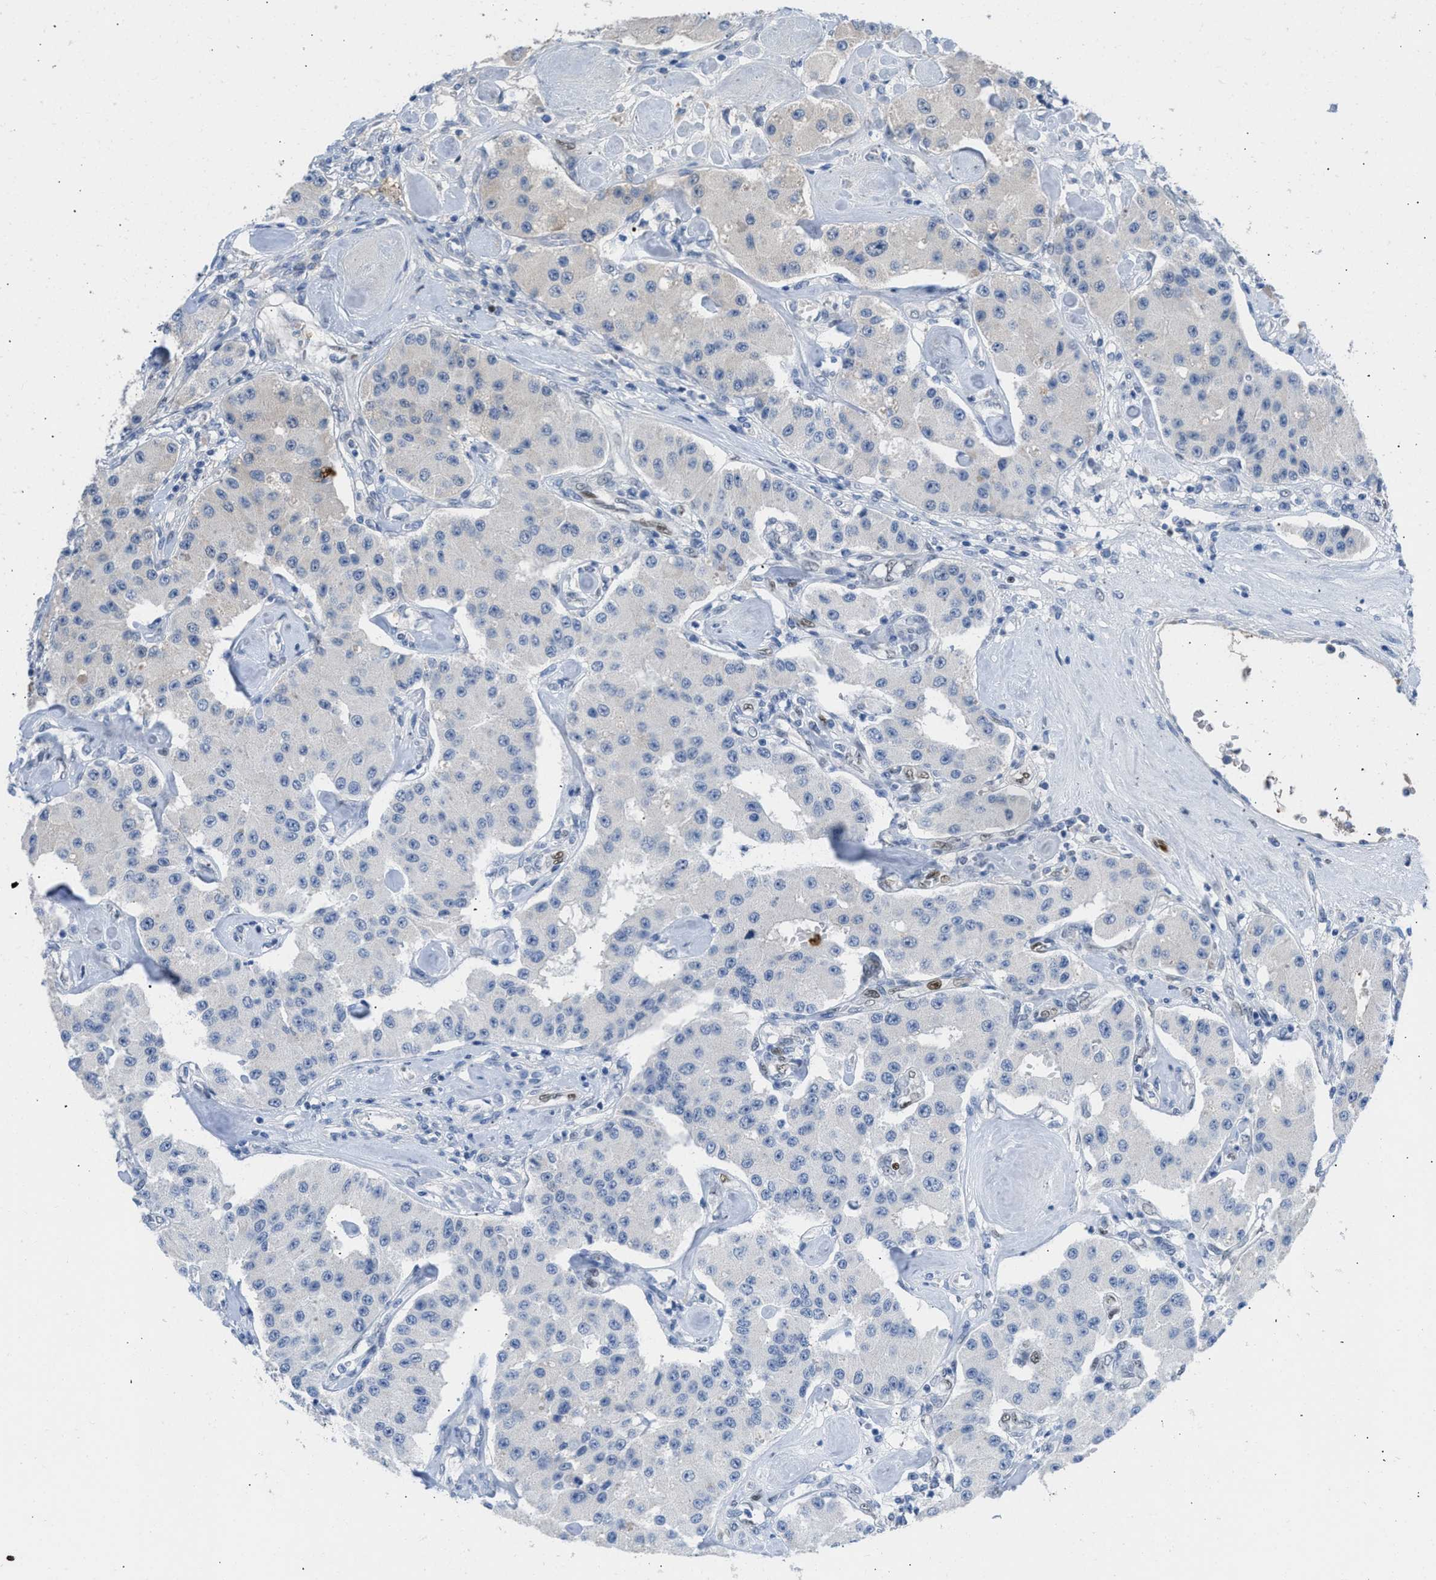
{"staining": {"intensity": "weak", "quantity": "<25%", "location": "cytoplasmic/membranous"}, "tissue": "carcinoid", "cell_type": "Tumor cells", "image_type": "cancer", "snomed": [{"axis": "morphology", "description": "Carcinoid, malignant, NOS"}, {"axis": "topography", "description": "Pancreas"}], "caption": "There is no significant expression in tumor cells of carcinoid (malignant). (DAB immunohistochemistry (IHC) with hematoxylin counter stain).", "gene": "LEF1", "patient": {"sex": "male", "age": 41}}